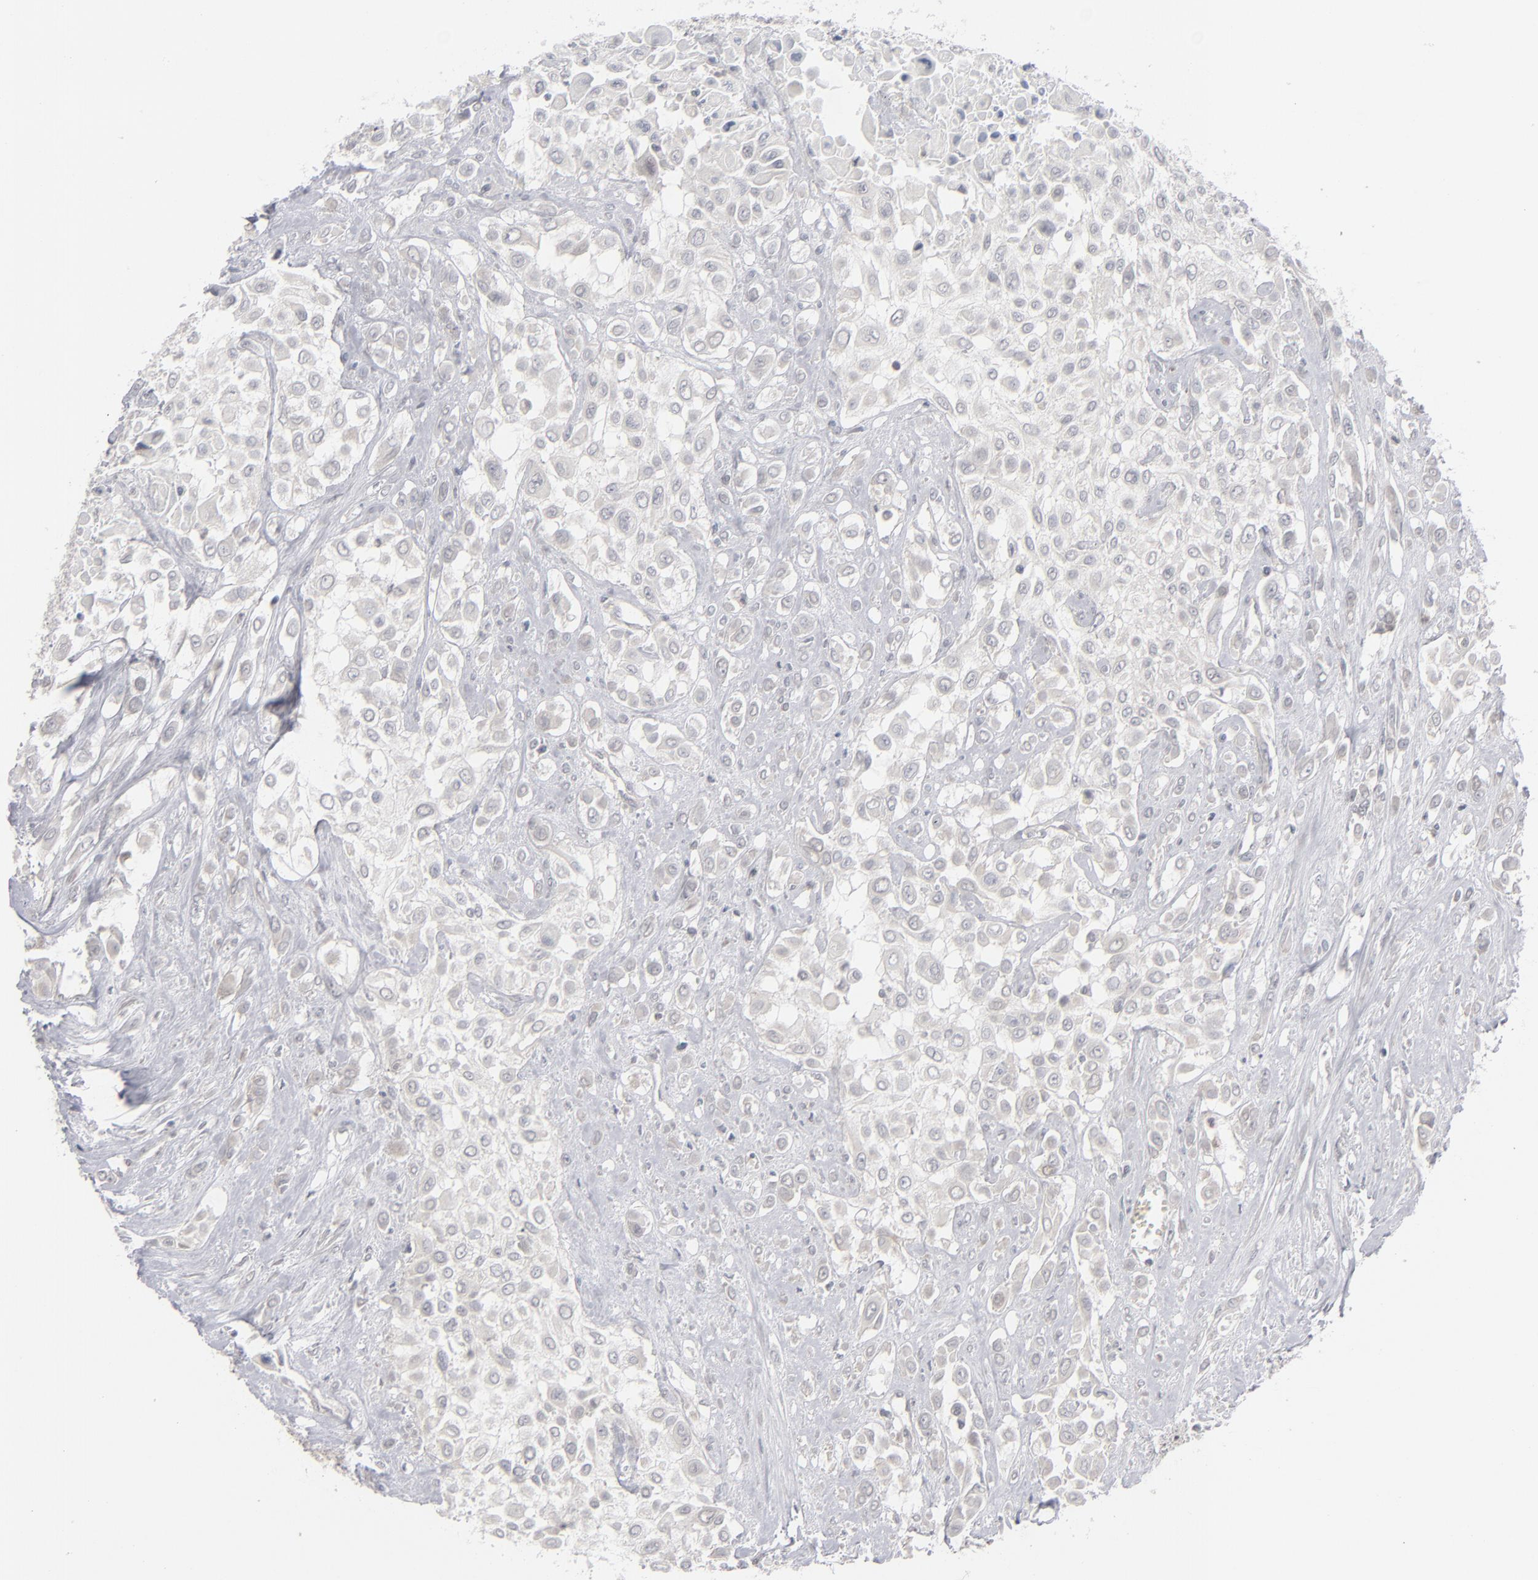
{"staining": {"intensity": "negative", "quantity": "none", "location": "none"}, "tissue": "urothelial cancer", "cell_type": "Tumor cells", "image_type": "cancer", "snomed": [{"axis": "morphology", "description": "Urothelial carcinoma, High grade"}, {"axis": "topography", "description": "Urinary bladder"}], "caption": "The immunohistochemistry histopathology image has no significant expression in tumor cells of urothelial carcinoma (high-grade) tissue. (IHC, brightfield microscopy, high magnification).", "gene": "POF1B", "patient": {"sex": "male", "age": 57}}